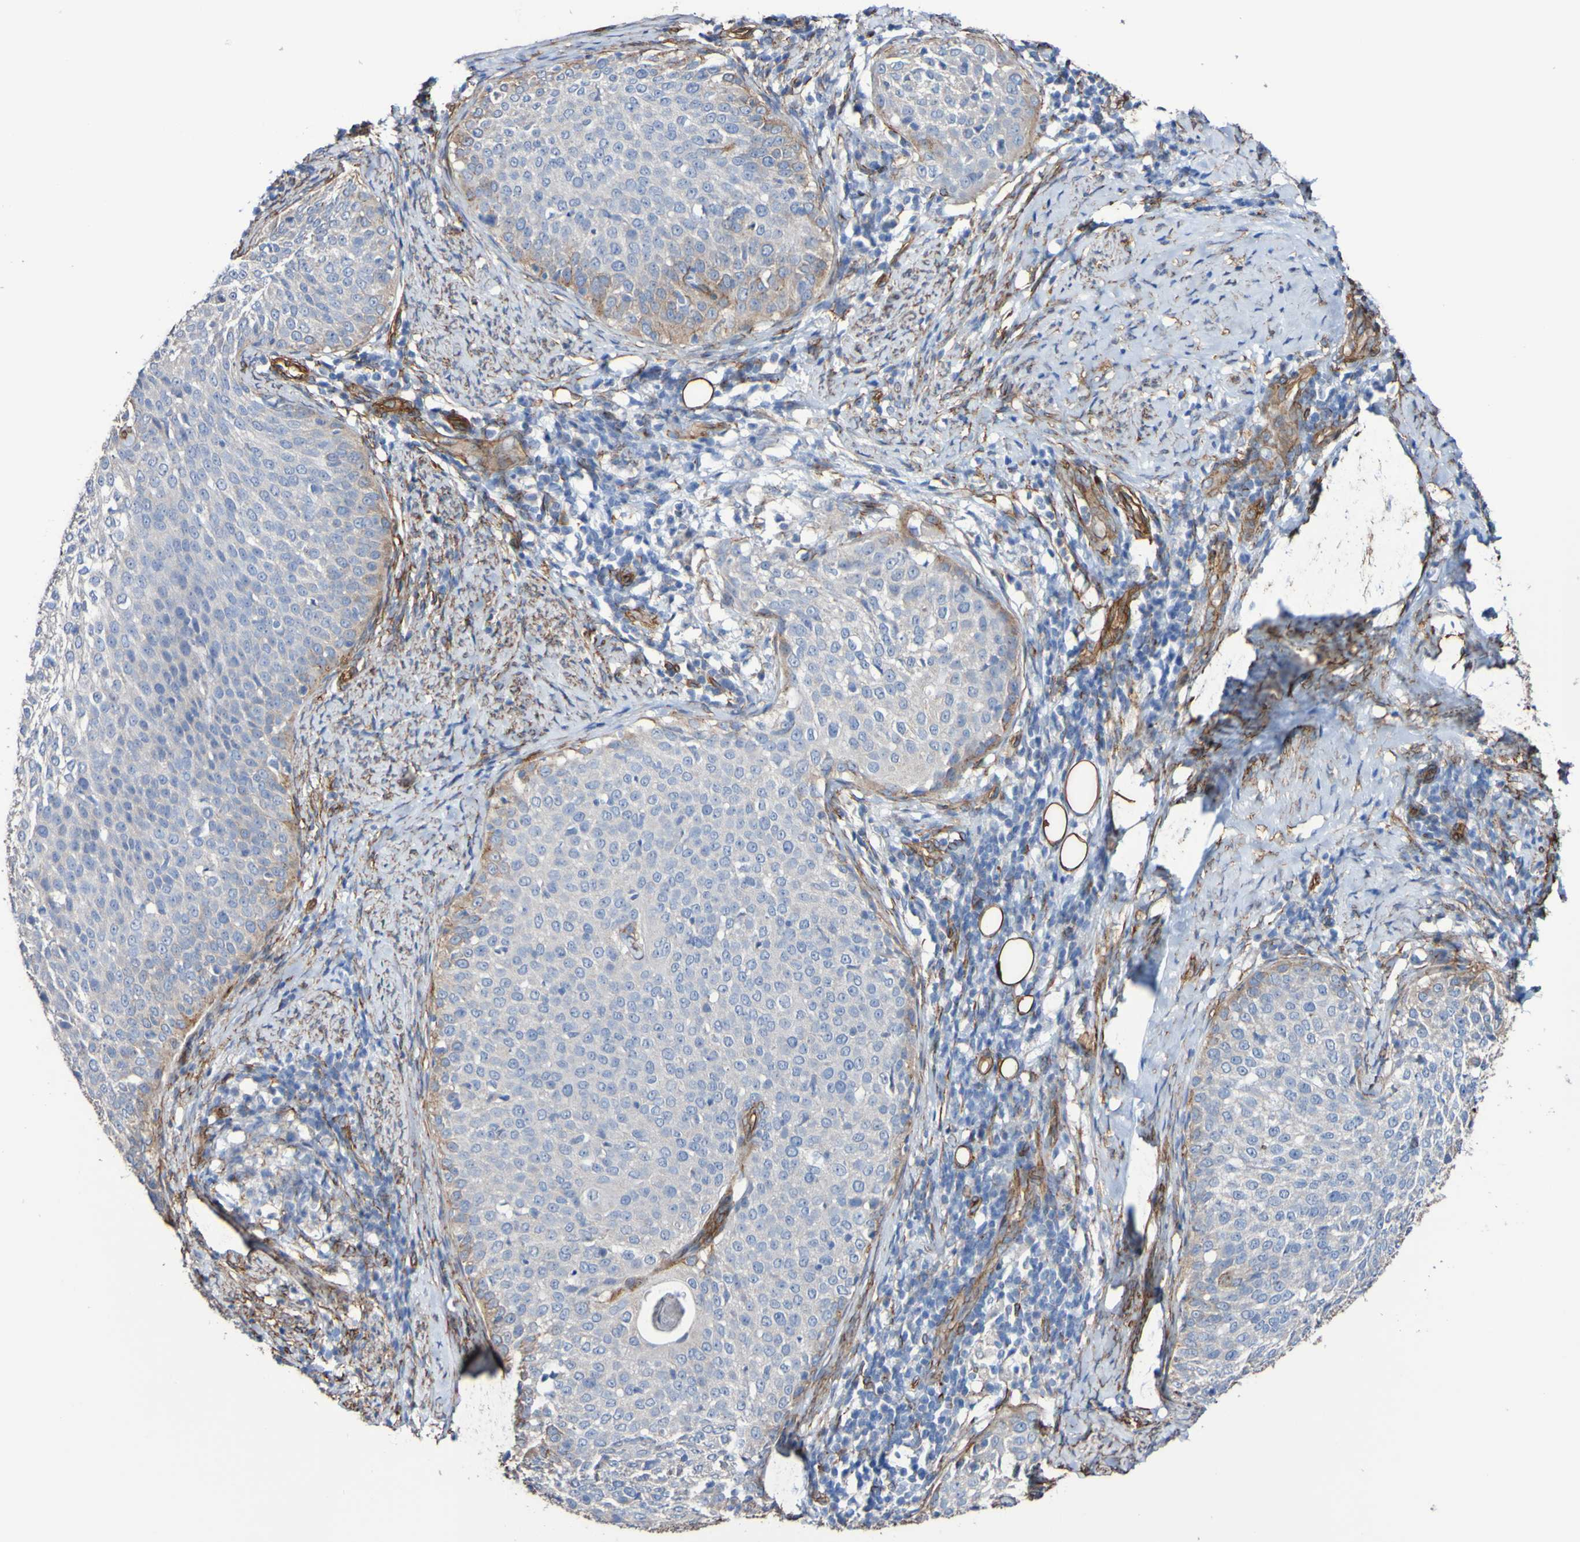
{"staining": {"intensity": "weak", "quantity": "<25%", "location": "cytoplasmic/membranous"}, "tissue": "cervical cancer", "cell_type": "Tumor cells", "image_type": "cancer", "snomed": [{"axis": "morphology", "description": "Squamous cell carcinoma, NOS"}, {"axis": "topography", "description": "Cervix"}], "caption": "This image is of cervical squamous cell carcinoma stained with immunohistochemistry to label a protein in brown with the nuclei are counter-stained blue. There is no staining in tumor cells. The staining was performed using DAB (3,3'-diaminobenzidine) to visualize the protein expression in brown, while the nuclei were stained in blue with hematoxylin (Magnification: 20x).", "gene": "ELMOD3", "patient": {"sex": "female", "age": 51}}